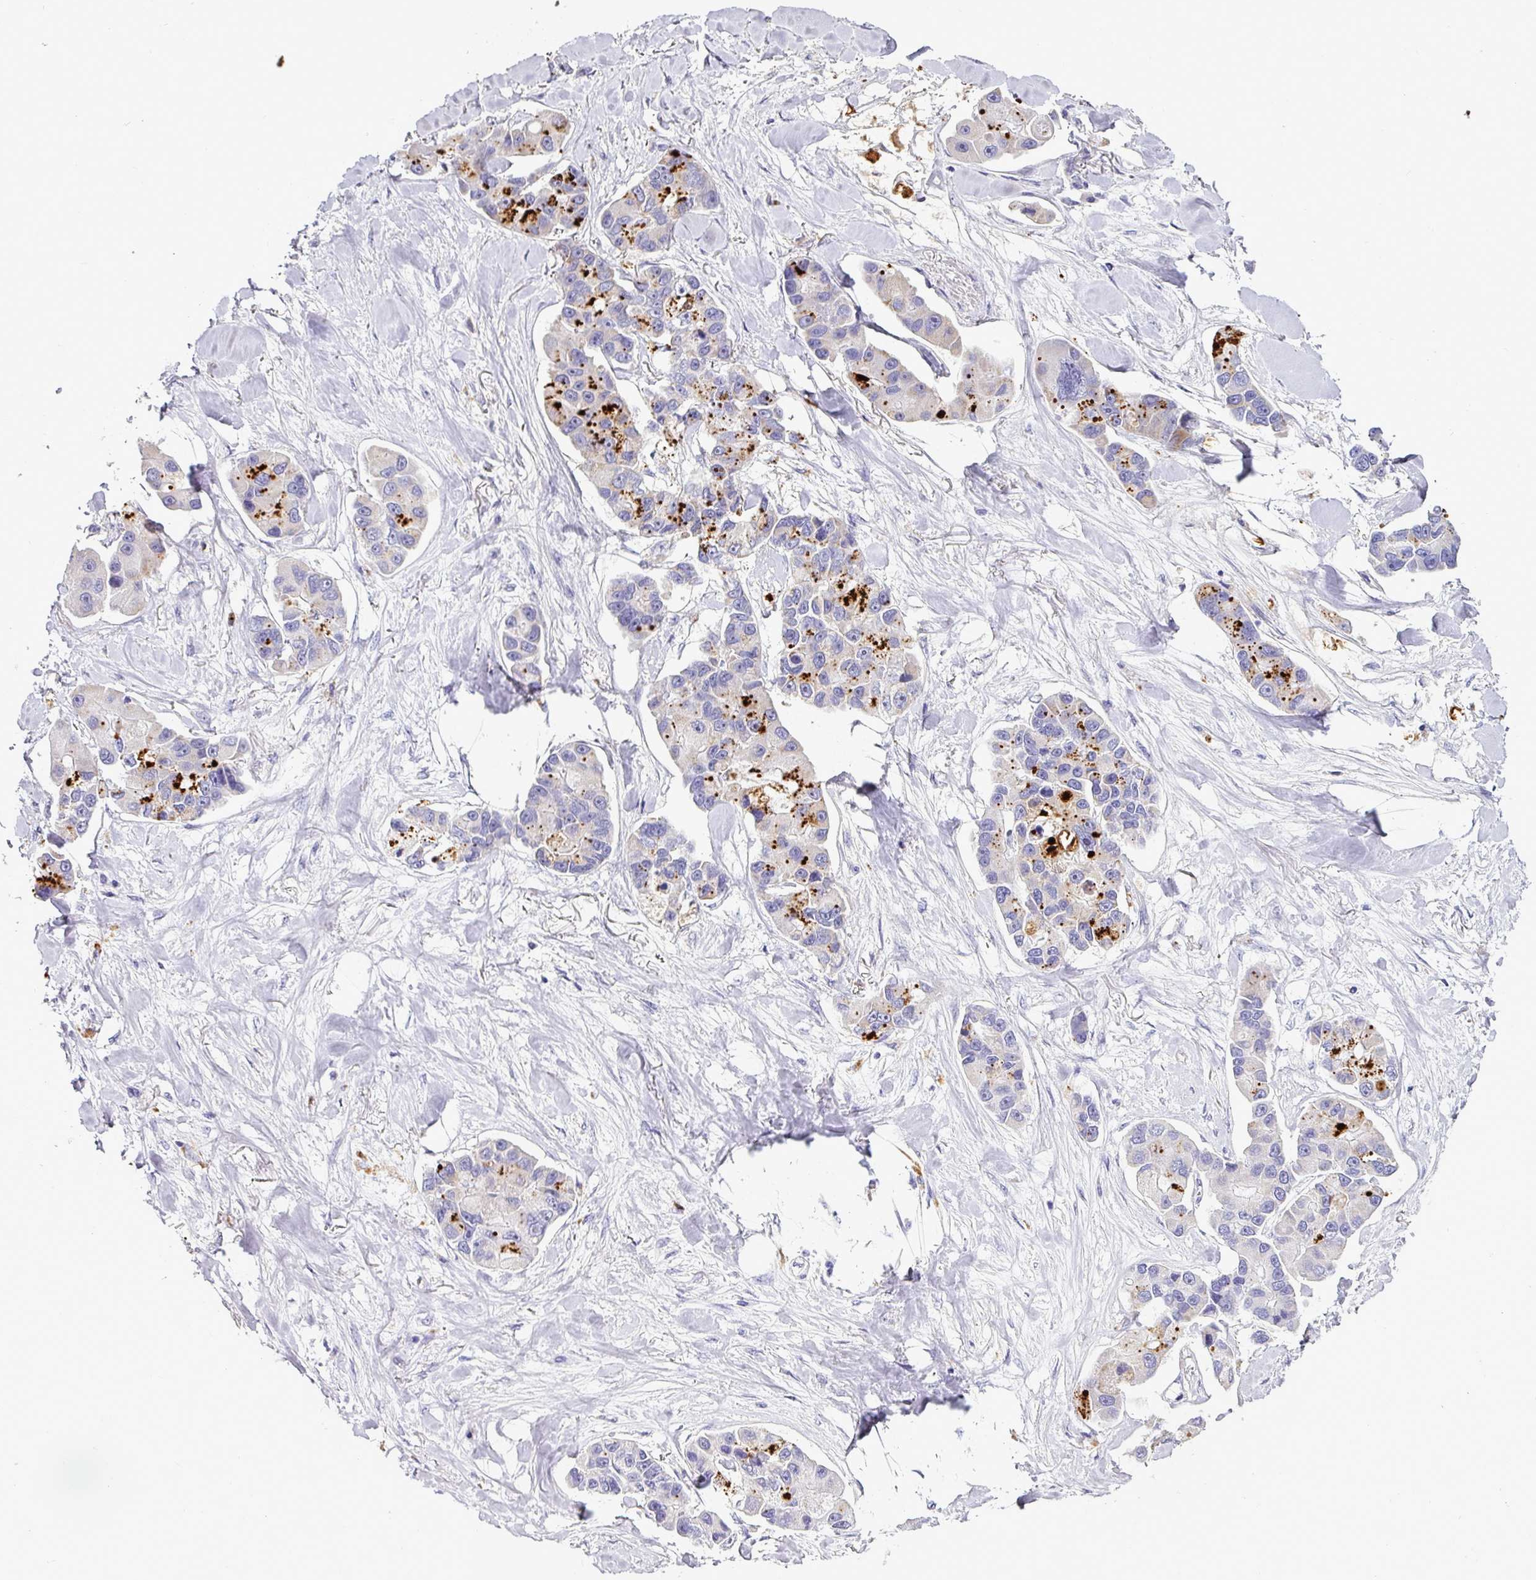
{"staining": {"intensity": "strong", "quantity": "25%-75%", "location": "cytoplasmic/membranous"}, "tissue": "lung cancer", "cell_type": "Tumor cells", "image_type": "cancer", "snomed": [{"axis": "morphology", "description": "Adenocarcinoma, NOS"}, {"axis": "topography", "description": "Lung"}], "caption": "Immunohistochemical staining of lung cancer (adenocarcinoma) reveals strong cytoplasmic/membranous protein positivity in approximately 25%-75% of tumor cells.", "gene": "NAPSA", "patient": {"sex": "female", "age": 54}}